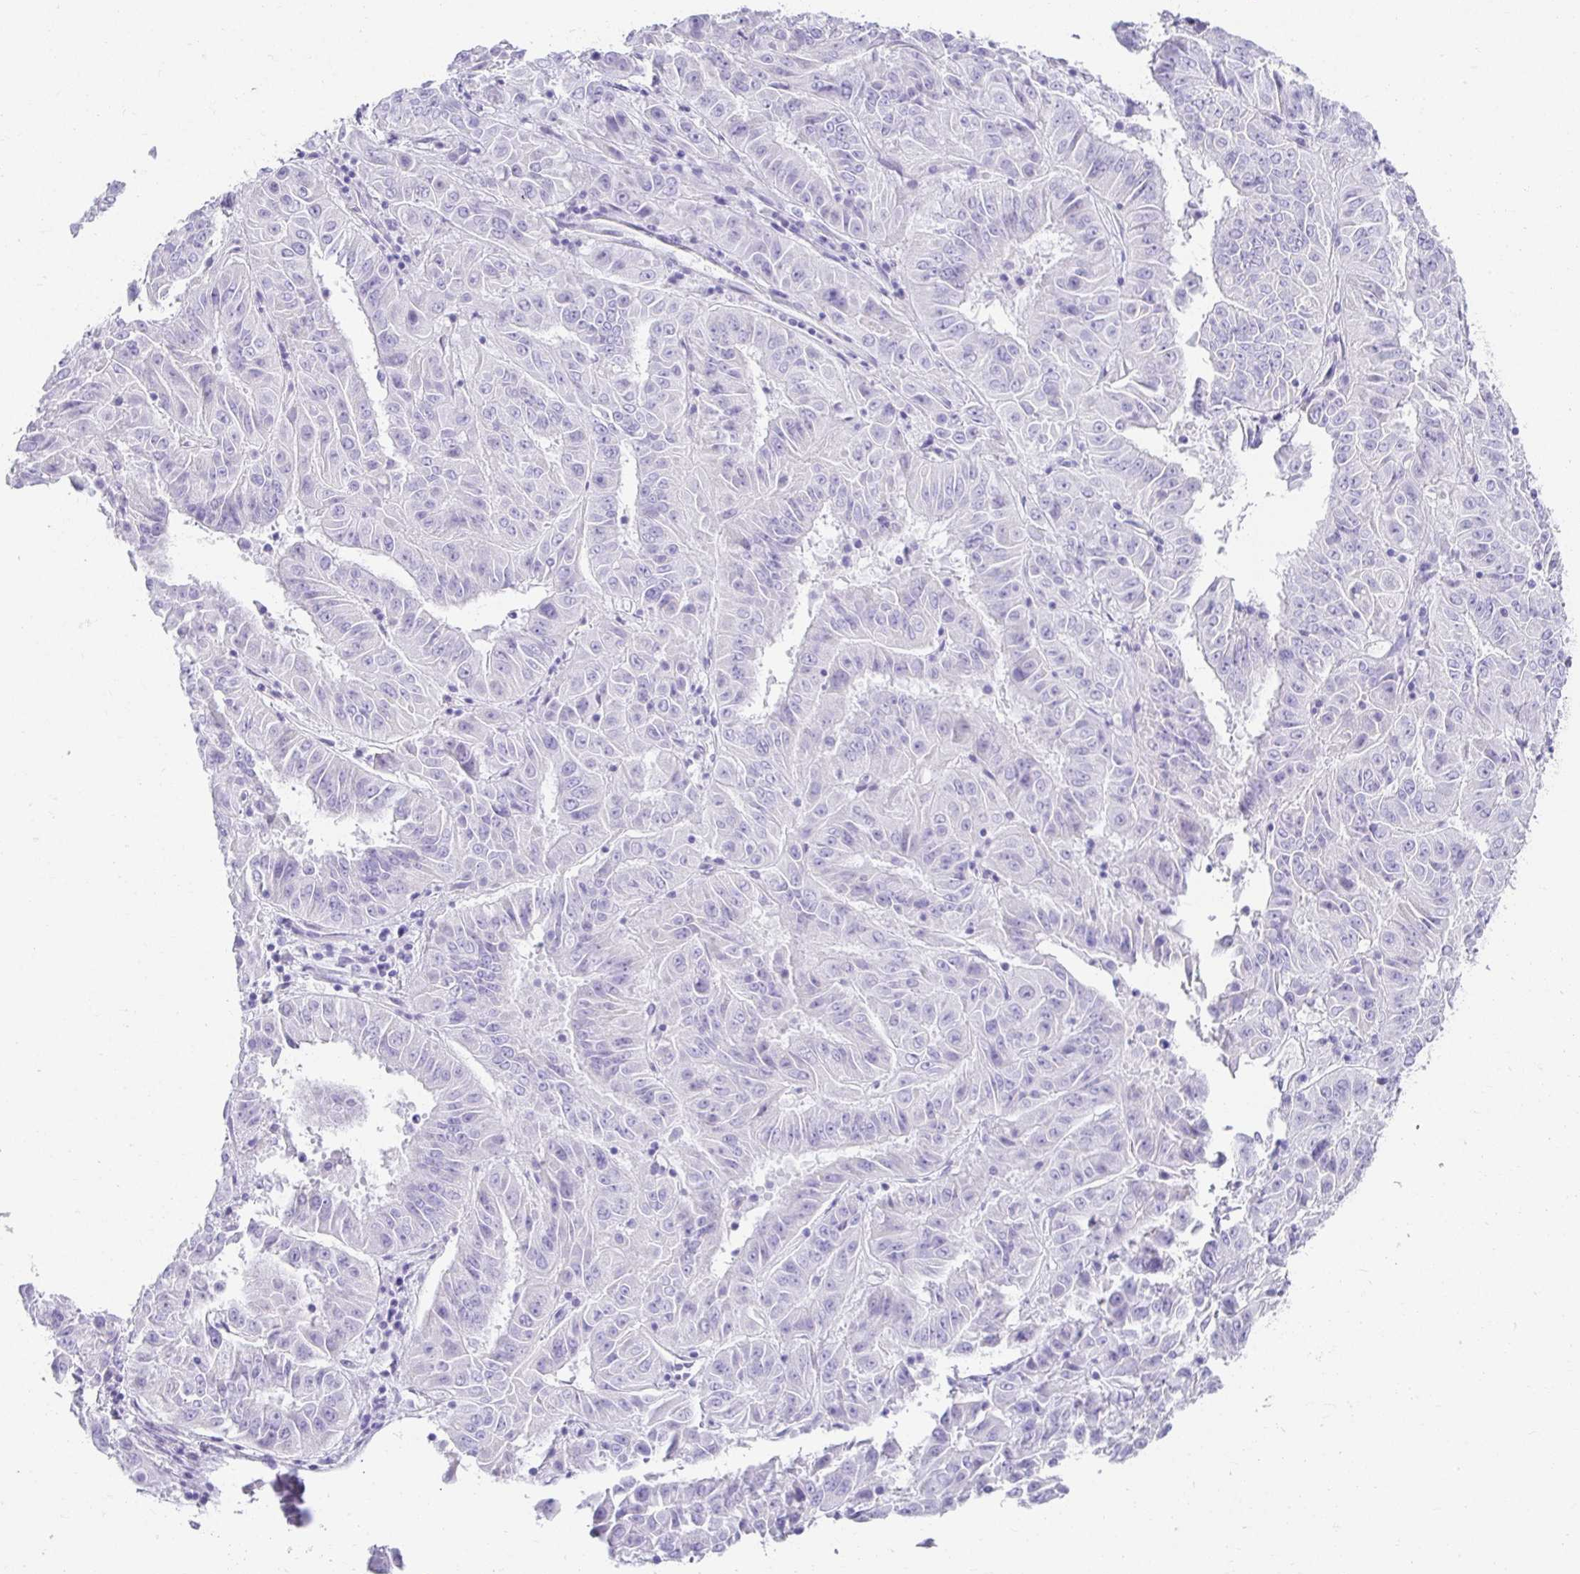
{"staining": {"intensity": "negative", "quantity": "none", "location": "none"}, "tissue": "pancreatic cancer", "cell_type": "Tumor cells", "image_type": "cancer", "snomed": [{"axis": "morphology", "description": "Adenocarcinoma, NOS"}, {"axis": "topography", "description": "Pancreas"}], "caption": "Immunohistochemistry micrograph of pancreatic adenocarcinoma stained for a protein (brown), which demonstrates no expression in tumor cells.", "gene": "CHAT", "patient": {"sex": "male", "age": 63}}